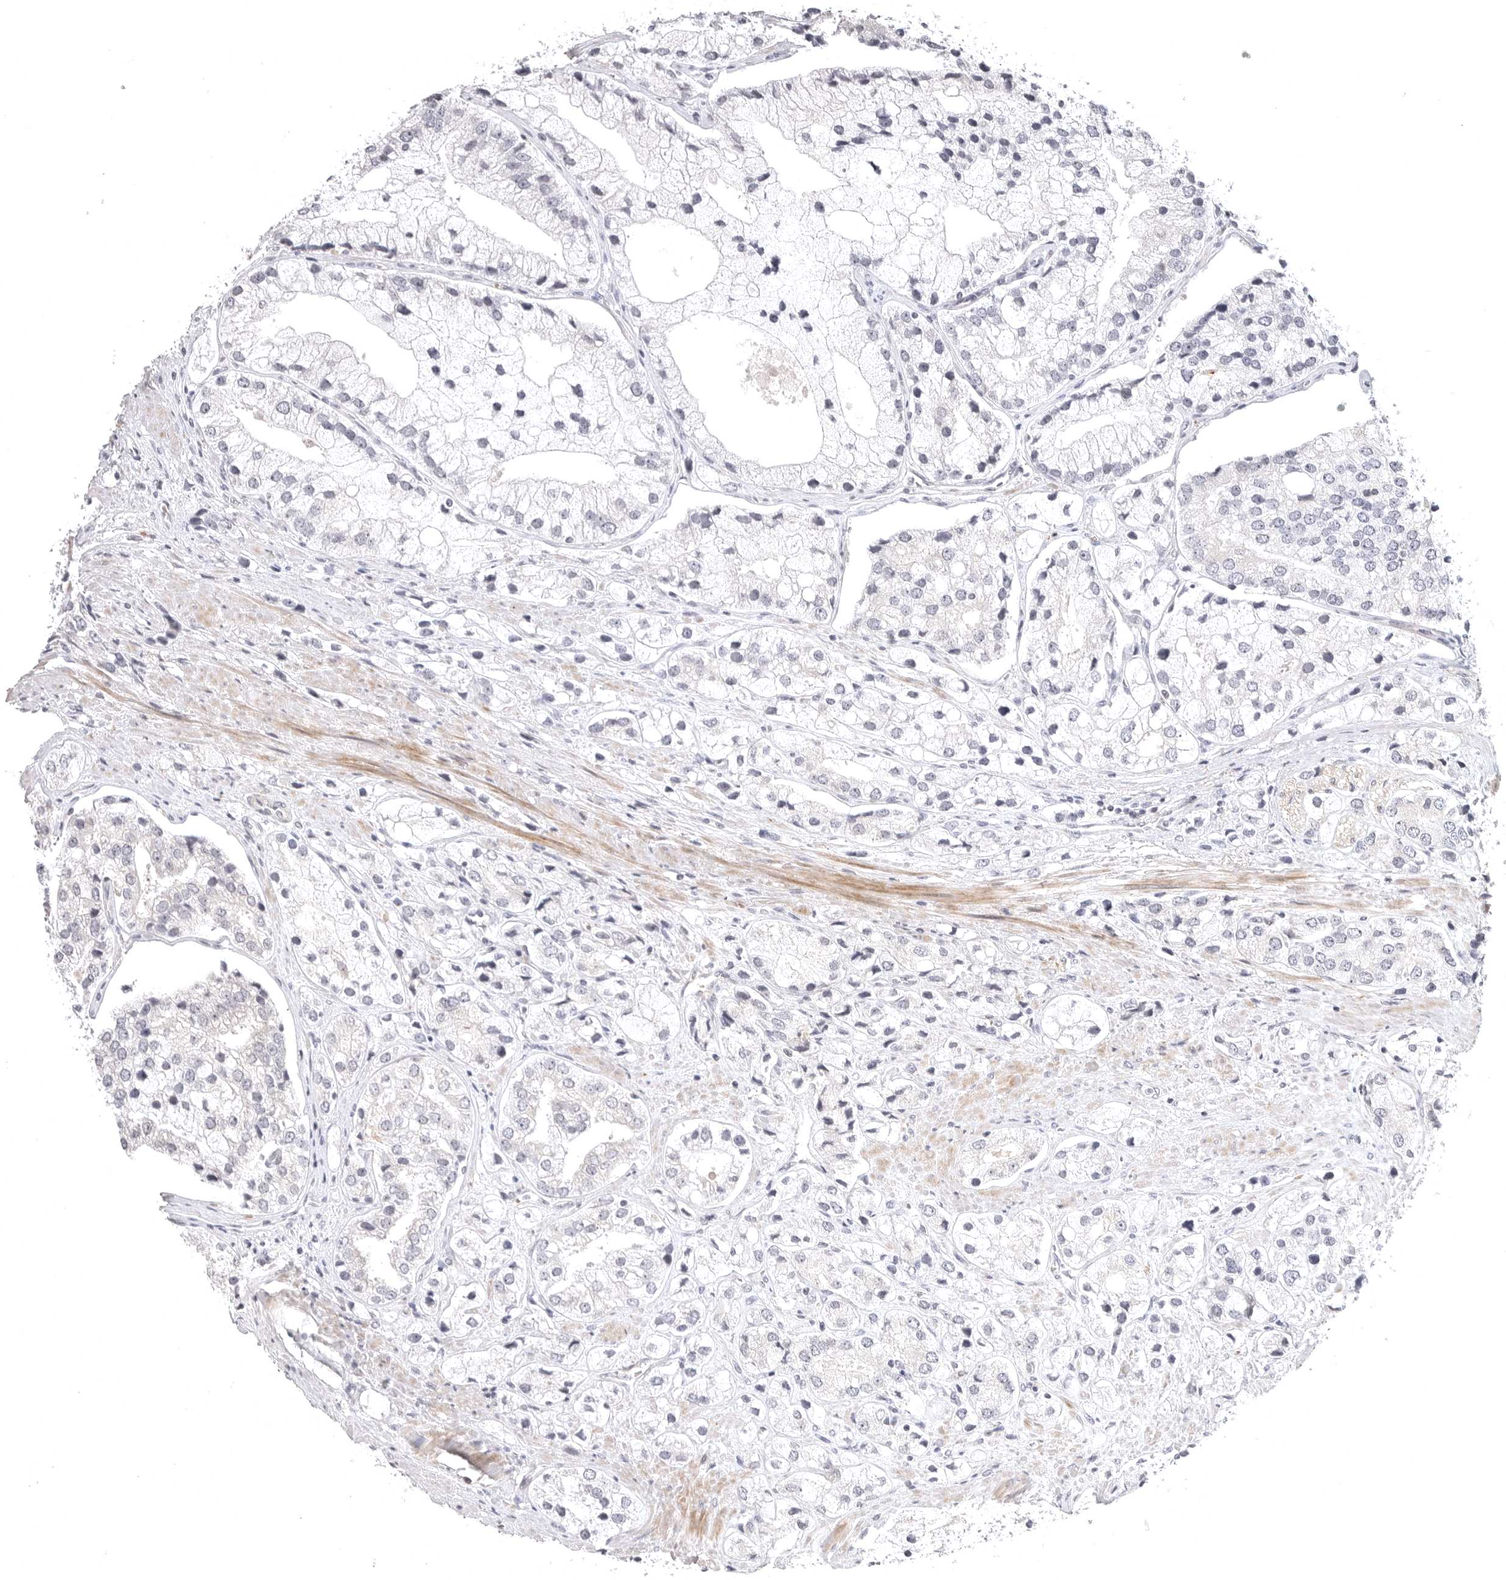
{"staining": {"intensity": "negative", "quantity": "none", "location": "none"}, "tissue": "prostate cancer", "cell_type": "Tumor cells", "image_type": "cancer", "snomed": [{"axis": "morphology", "description": "Adenocarcinoma, High grade"}, {"axis": "topography", "description": "Prostate"}], "caption": "The IHC micrograph has no significant staining in tumor cells of prostate high-grade adenocarcinoma tissue. (IHC, brightfield microscopy, high magnification).", "gene": "CD300LD", "patient": {"sex": "male", "age": 50}}